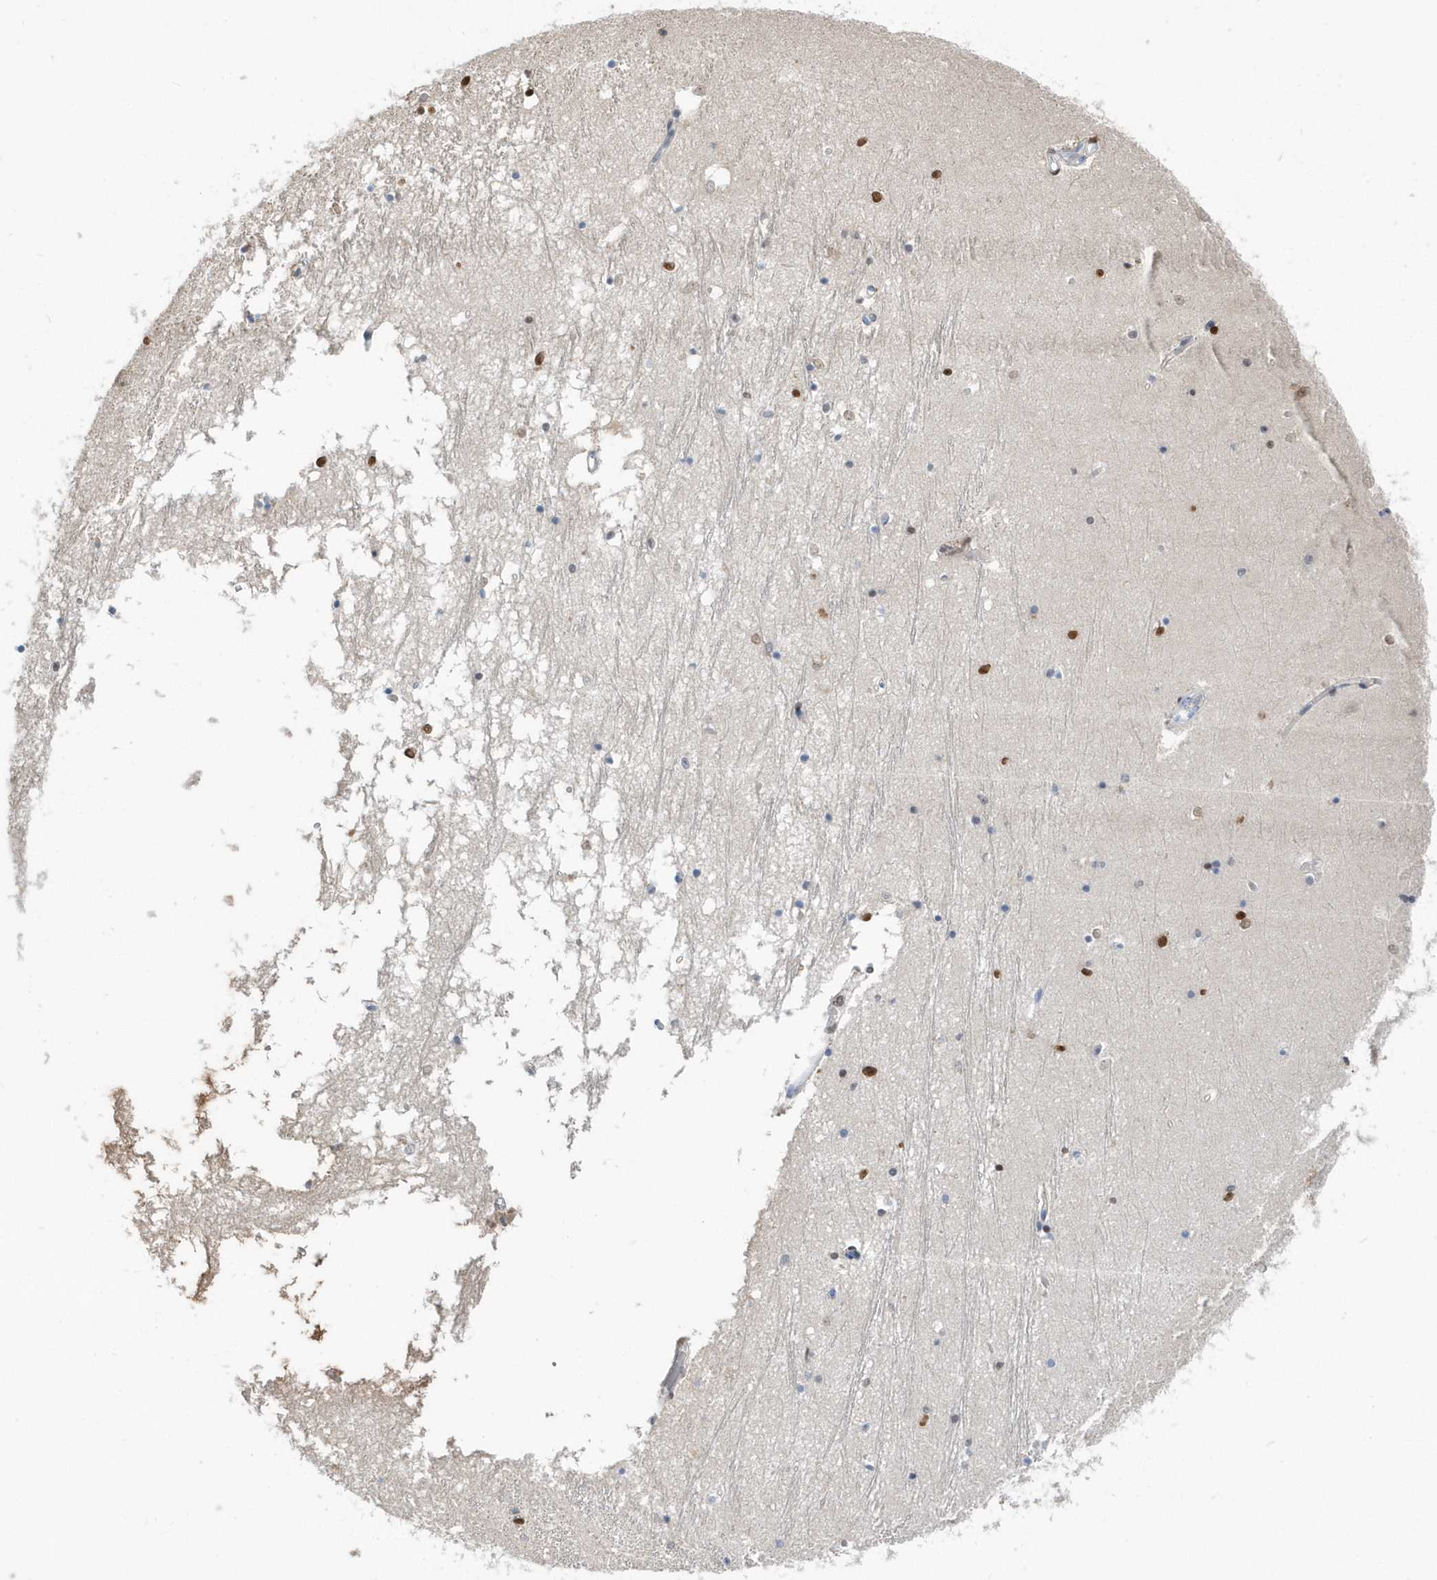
{"staining": {"intensity": "strong", "quantity": "<25%", "location": "nuclear"}, "tissue": "hippocampus", "cell_type": "Glial cells", "image_type": "normal", "snomed": [{"axis": "morphology", "description": "Normal tissue, NOS"}, {"axis": "topography", "description": "Hippocampus"}], "caption": "Benign hippocampus displays strong nuclear positivity in about <25% of glial cells.", "gene": "MACROH2A2", "patient": {"sex": "male", "age": 70}}